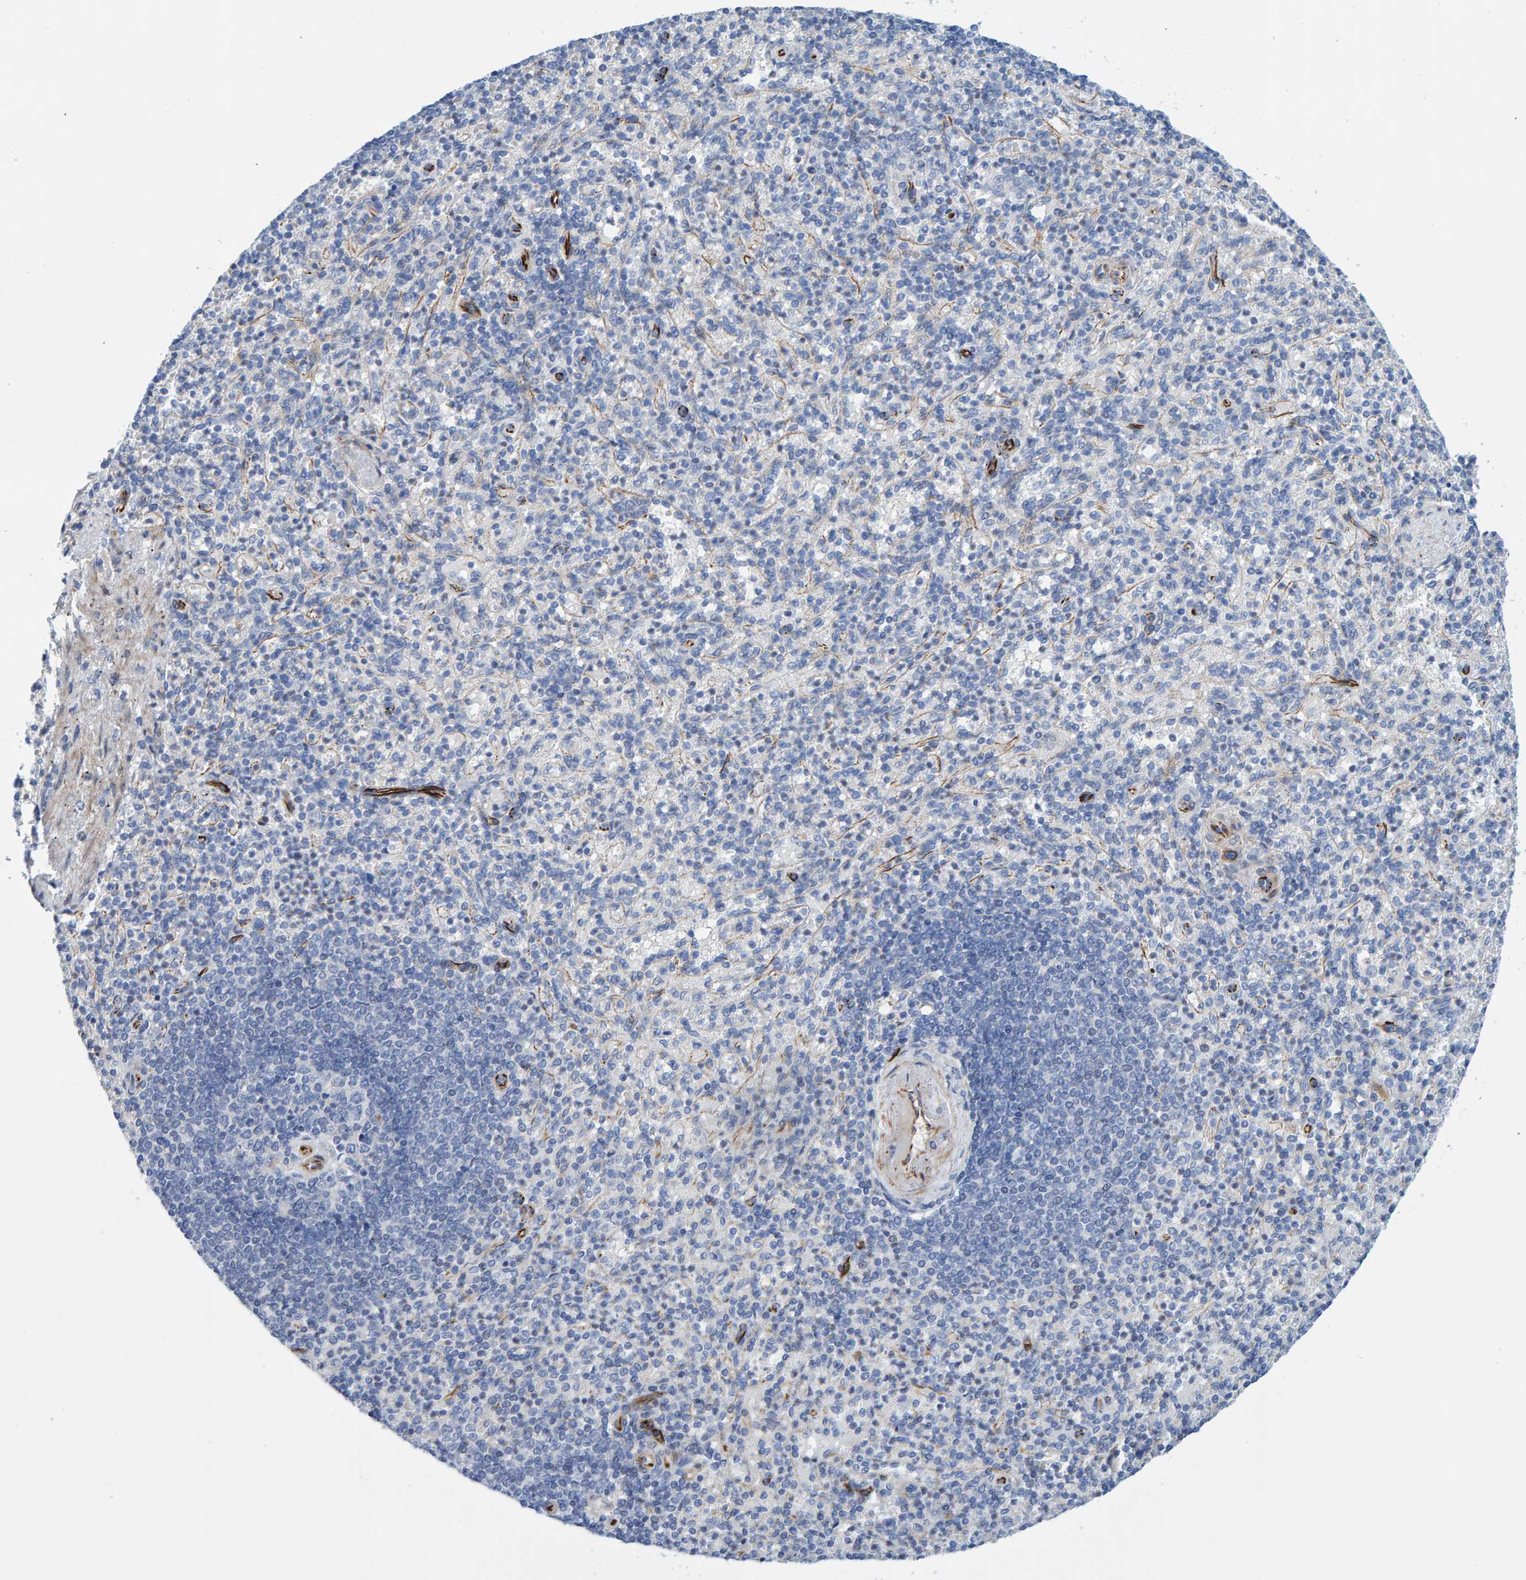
{"staining": {"intensity": "negative", "quantity": "none", "location": "none"}, "tissue": "spleen", "cell_type": "Cells in red pulp", "image_type": "normal", "snomed": [{"axis": "morphology", "description": "Normal tissue, NOS"}, {"axis": "topography", "description": "Spleen"}], "caption": "Micrograph shows no significant protein staining in cells in red pulp of unremarkable spleen.", "gene": "POLG2", "patient": {"sex": "female", "age": 74}}